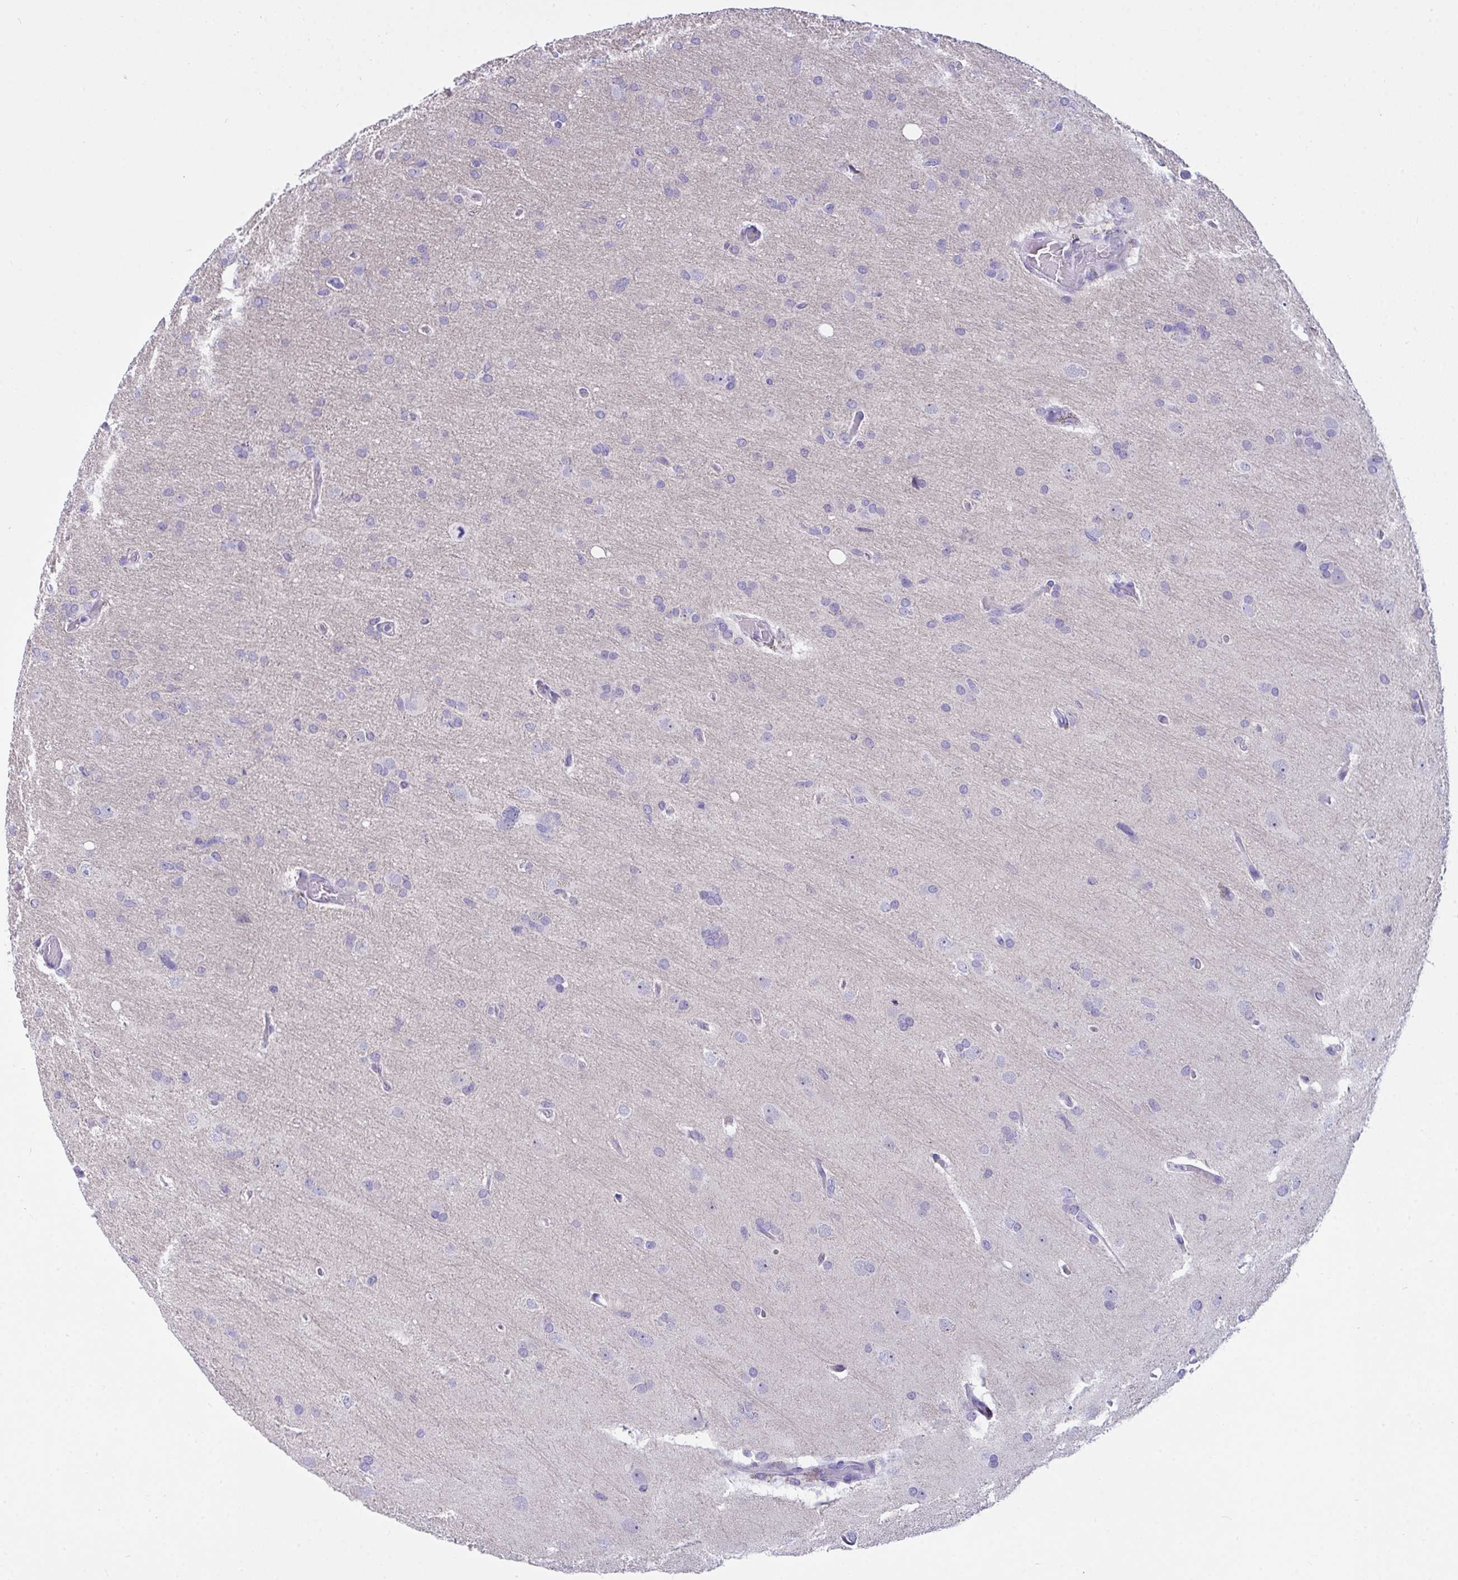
{"staining": {"intensity": "negative", "quantity": "none", "location": "none"}, "tissue": "glioma", "cell_type": "Tumor cells", "image_type": "cancer", "snomed": [{"axis": "morphology", "description": "Glioma, malignant, High grade"}, {"axis": "topography", "description": "Brain"}], "caption": "The histopathology image demonstrates no staining of tumor cells in high-grade glioma (malignant). (DAB (3,3'-diaminobenzidine) immunohistochemistry (IHC) with hematoxylin counter stain).", "gene": "SEMA6B", "patient": {"sex": "male", "age": 53}}